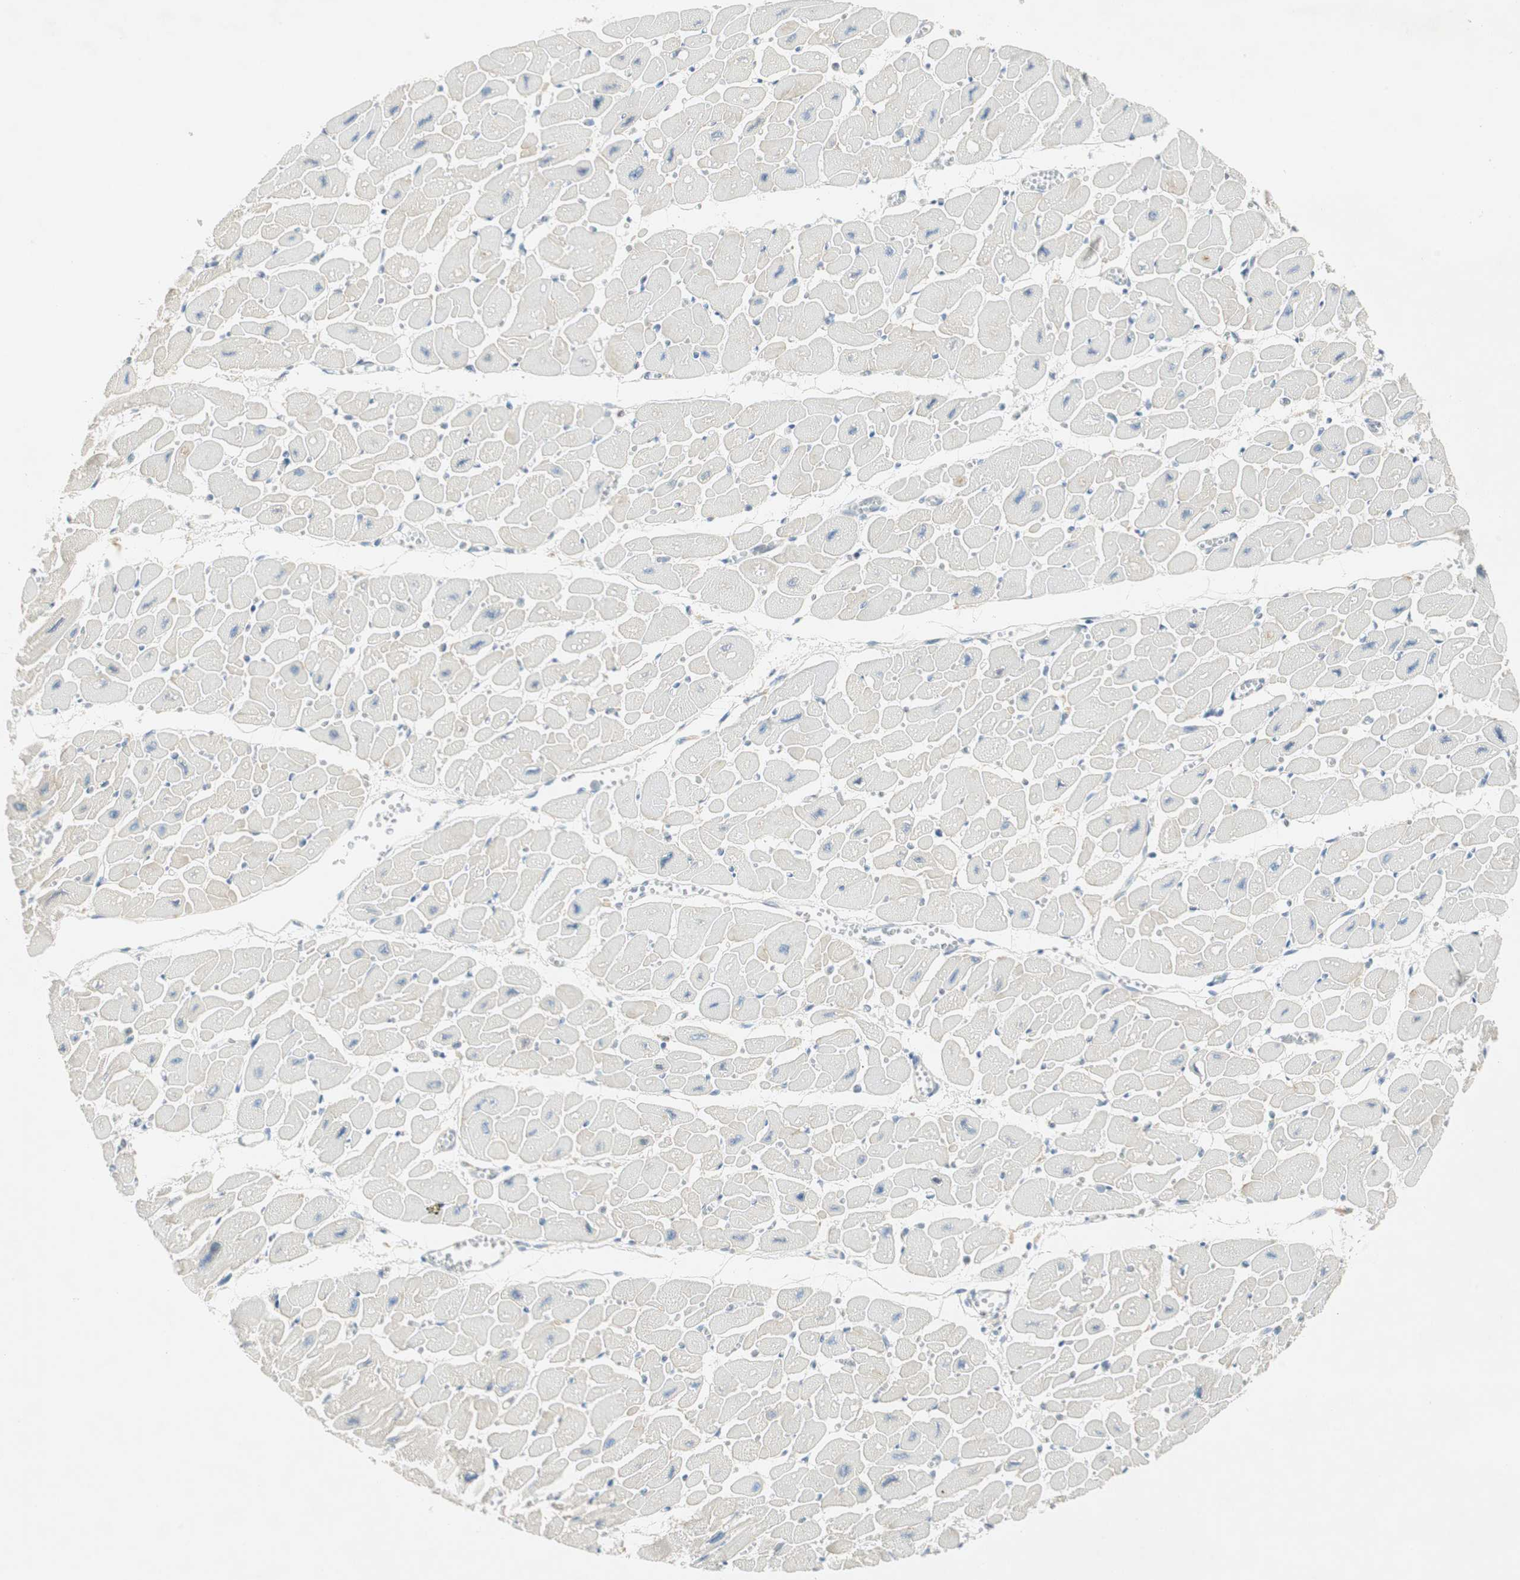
{"staining": {"intensity": "weak", "quantity": "<25%", "location": "cytoplasmic/membranous"}, "tissue": "heart muscle", "cell_type": "Cardiomyocytes", "image_type": "normal", "snomed": [{"axis": "morphology", "description": "Normal tissue, NOS"}, {"axis": "topography", "description": "Heart"}], "caption": "This is an IHC photomicrograph of benign heart muscle. There is no expression in cardiomyocytes.", "gene": "MSX2", "patient": {"sex": "female", "age": 54}}